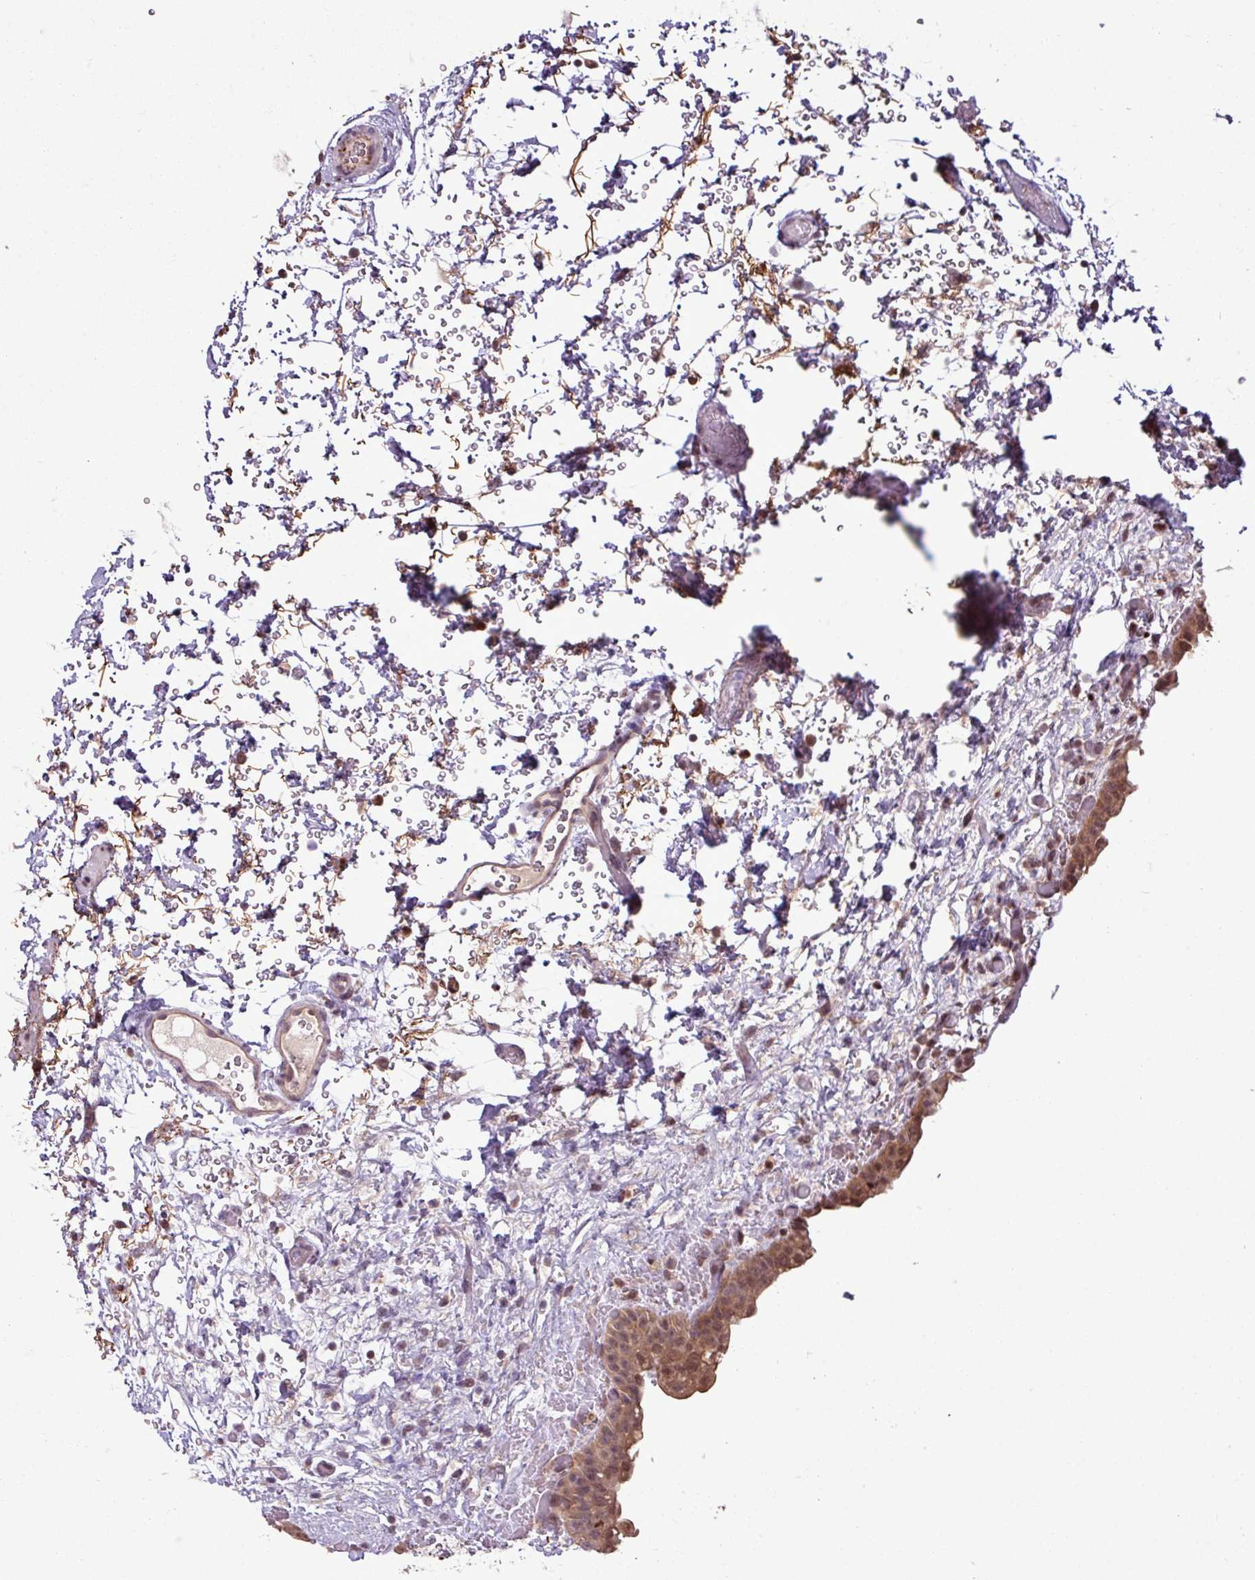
{"staining": {"intensity": "moderate", "quantity": ">75%", "location": "cytoplasmic/membranous,nuclear"}, "tissue": "urinary bladder", "cell_type": "Urothelial cells", "image_type": "normal", "snomed": [{"axis": "morphology", "description": "Normal tissue, NOS"}, {"axis": "topography", "description": "Urinary bladder"}], "caption": "IHC histopathology image of unremarkable urinary bladder stained for a protein (brown), which demonstrates medium levels of moderate cytoplasmic/membranous,nuclear positivity in approximately >75% of urothelial cells.", "gene": "SKIC2", "patient": {"sex": "male", "age": 69}}